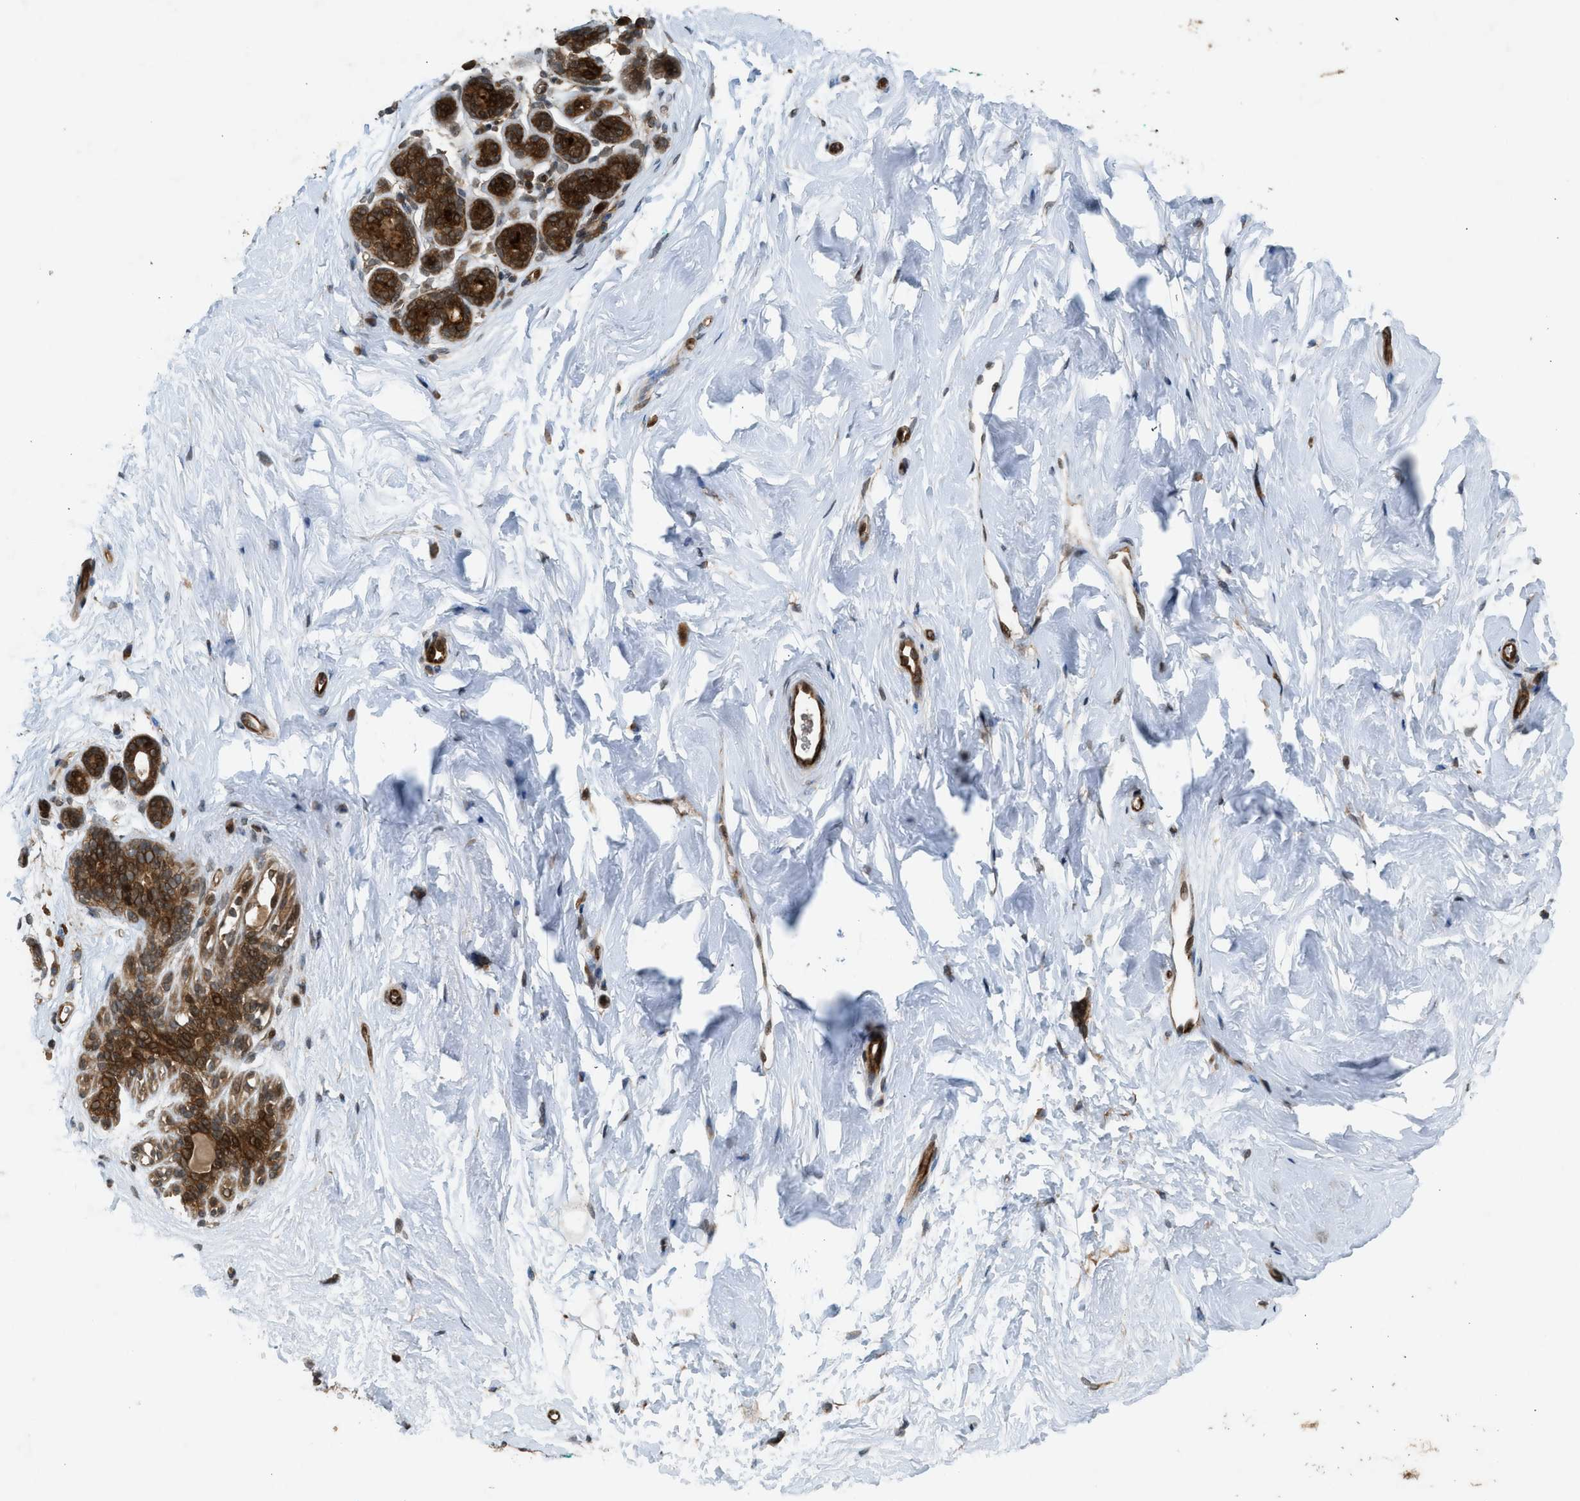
{"staining": {"intensity": "strong", "quantity": ">75%", "location": "nuclear"}, "tissue": "breast", "cell_type": "Adipocytes", "image_type": "normal", "snomed": [{"axis": "morphology", "description": "Normal tissue, NOS"}, {"axis": "topography", "description": "Breast"}], "caption": "A histopathology image showing strong nuclear staining in about >75% of adipocytes in benign breast, as visualized by brown immunohistochemical staining.", "gene": "TXNL1", "patient": {"sex": "female", "age": 52}}